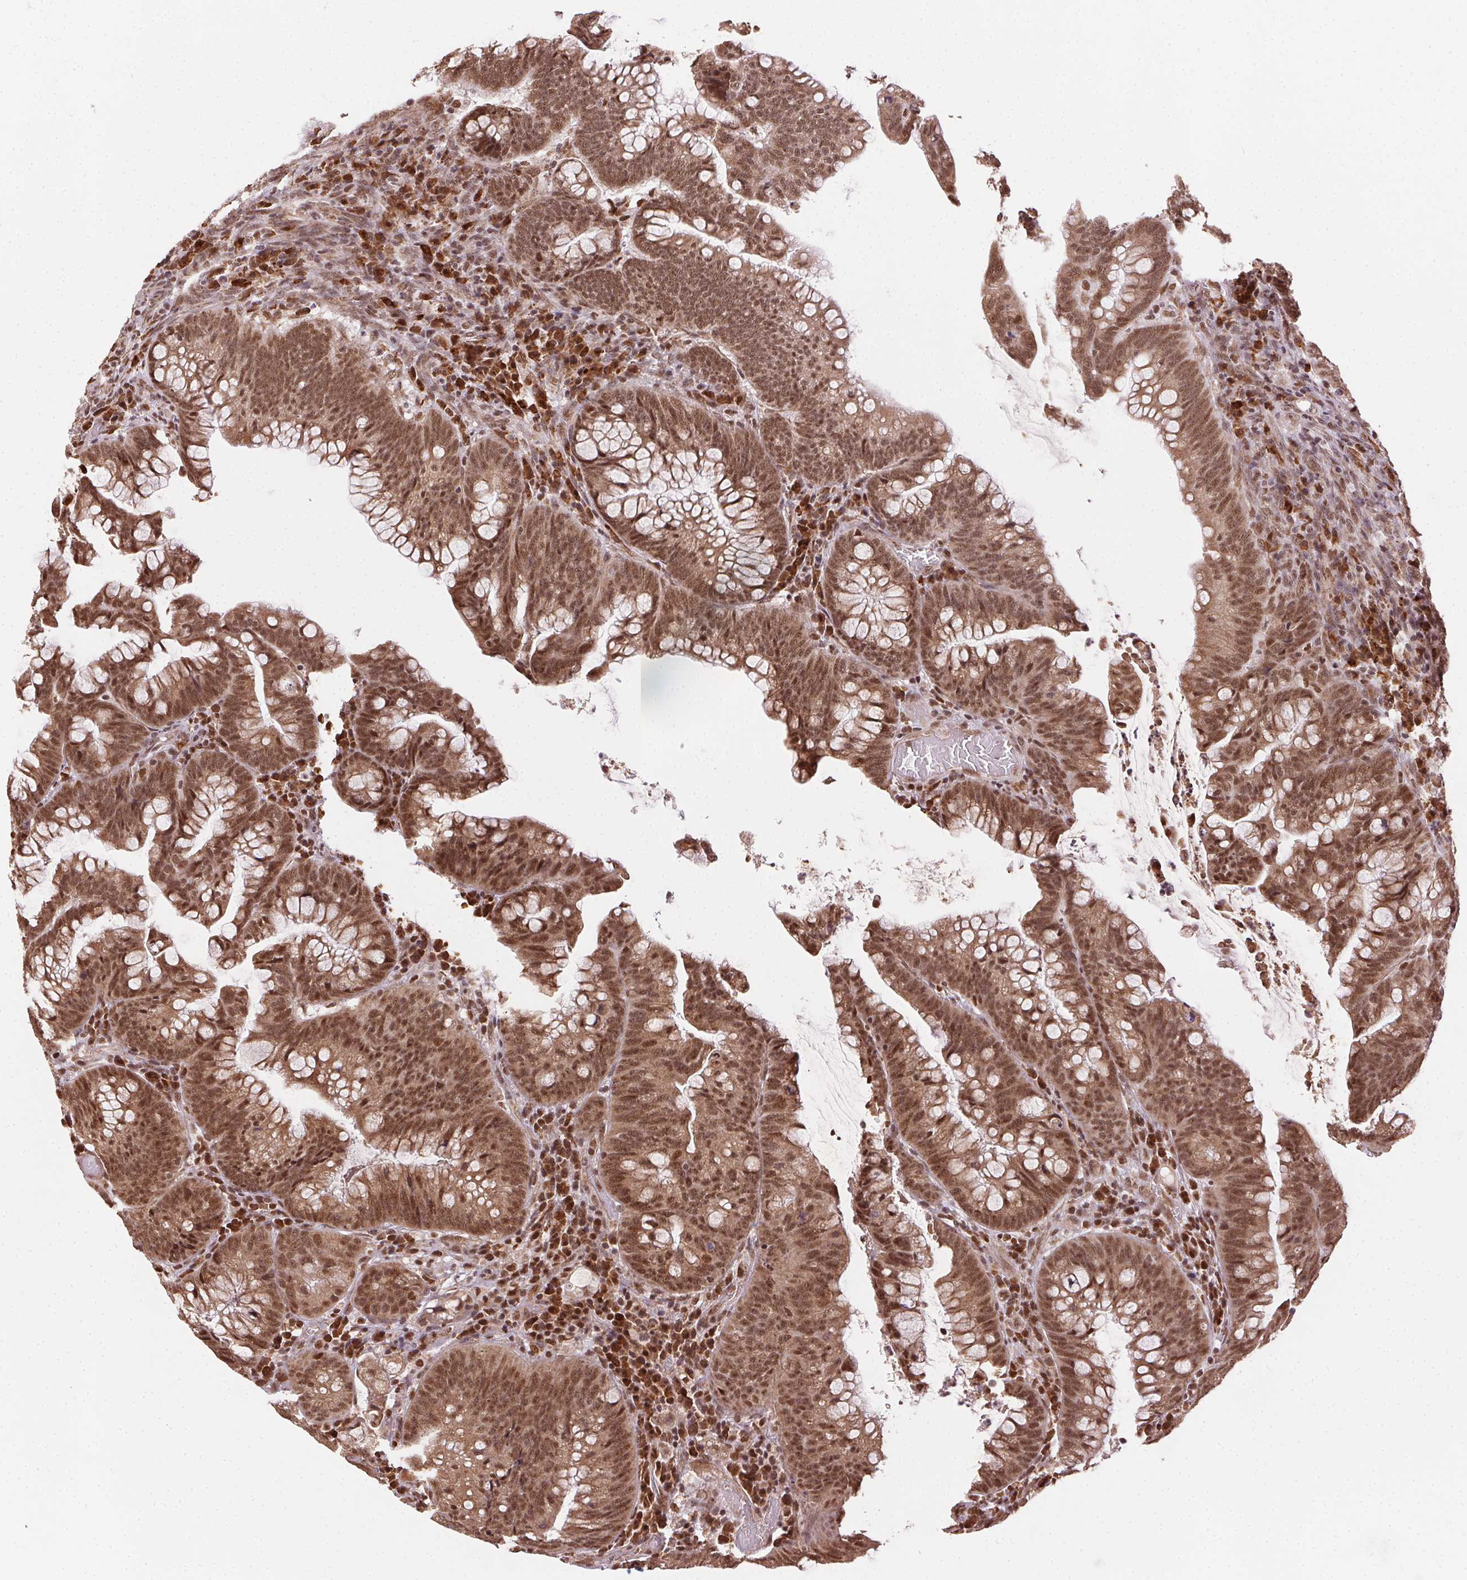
{"staining": {"intensity": "moderate", "quantity": ">75%", "location": "cytoplasmic/membranous,nuclear"}, "tissue": "colorectal cancer", "cell_type": "Tumor cells", "image_type": "cancer", "snomed": [{"axis": "morphology", "description": "Adenocarcinoma, NOS"}, {"axis": "topography", "description": "Colon"}], "caption": "Approximately >75% of tumor cells in colorectal cancer (adenocarcinoma) show moderate cytoplasmic/membranous and nuclear protein expression as visualized by brown immunohistochemical staining.", "gene": "TREML4", "patient": {"sex": "male", "age": 62}}